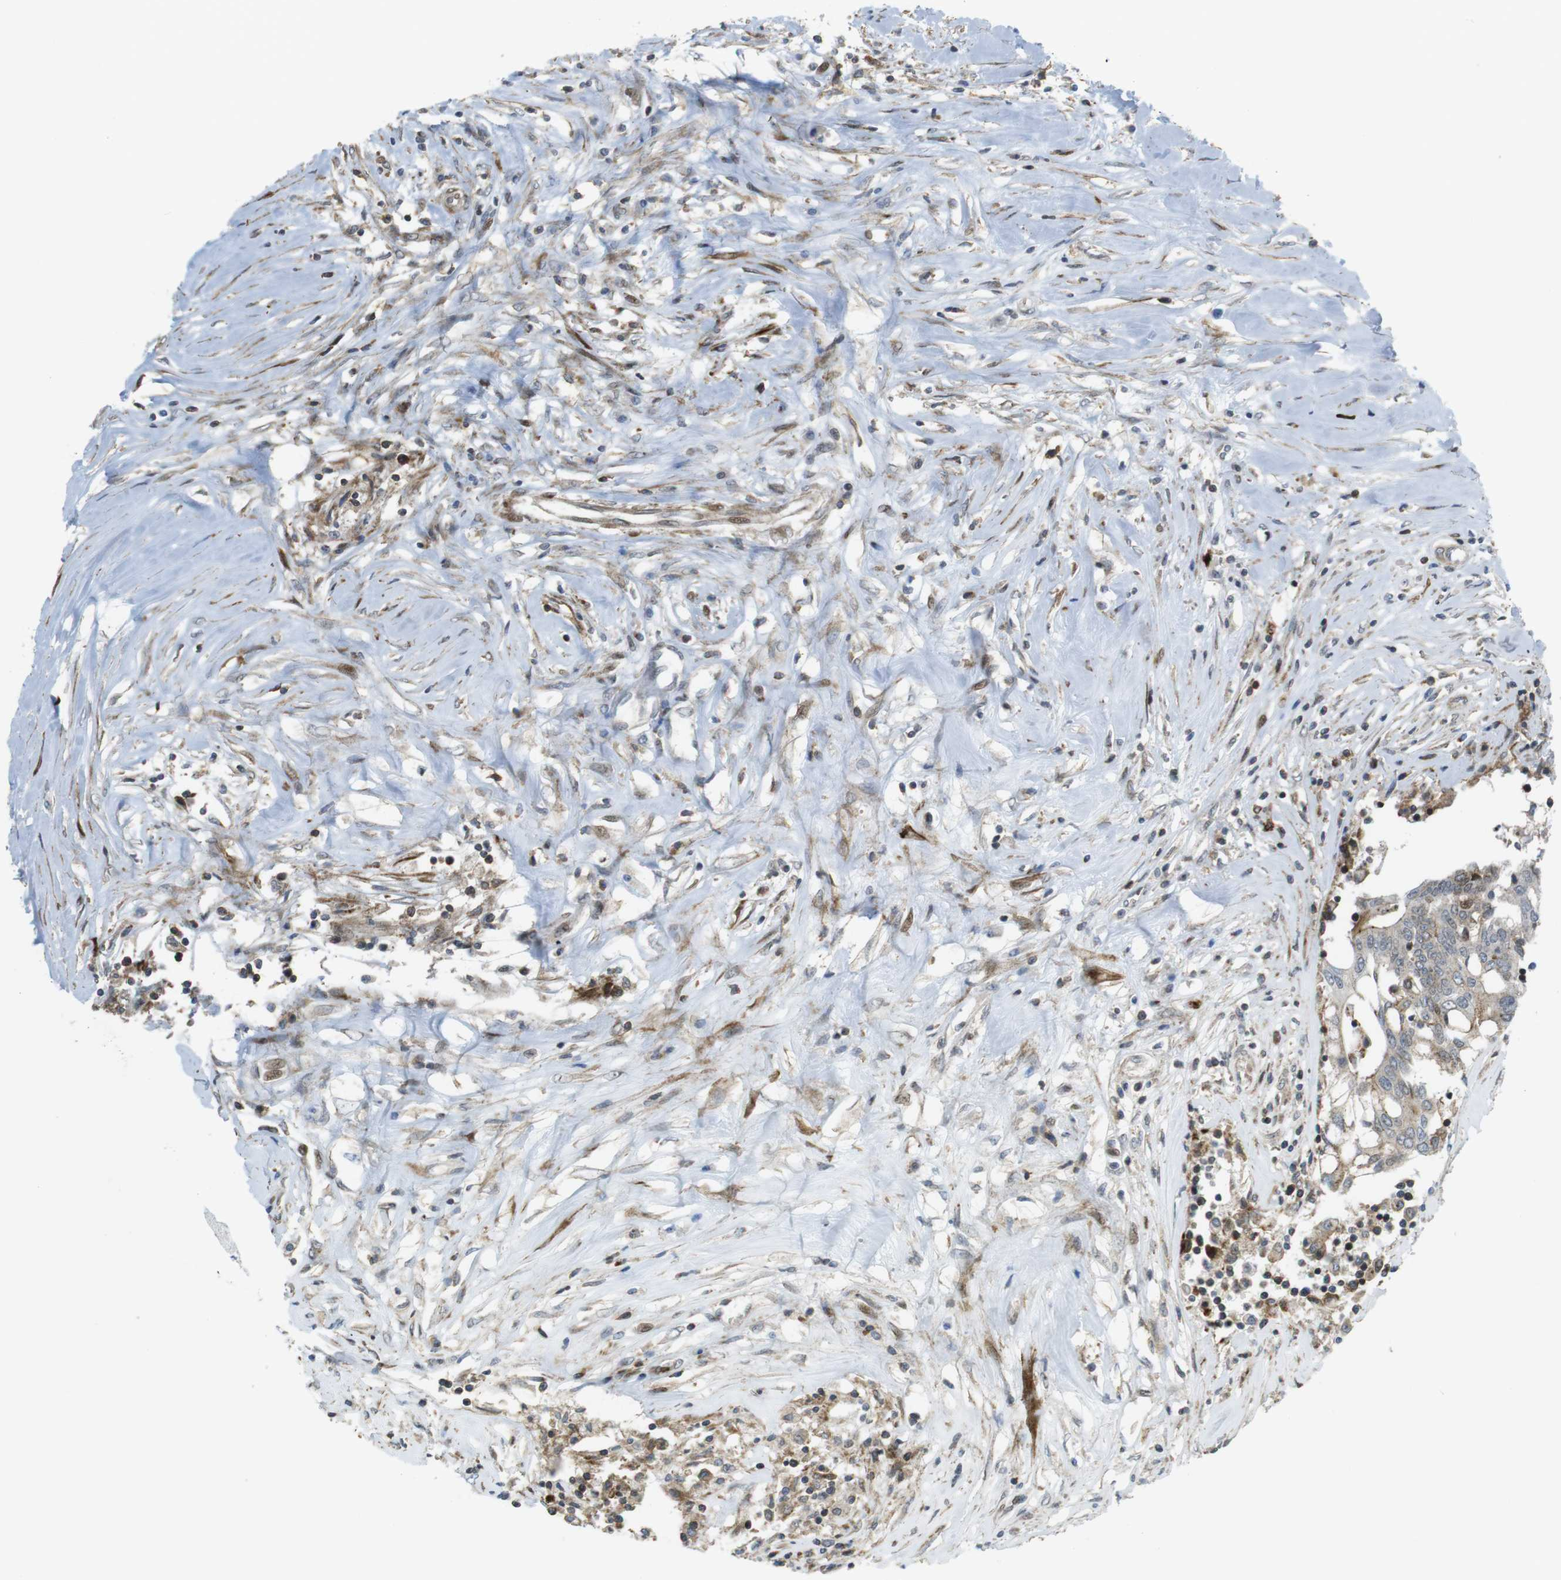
{"staining": {"intensity": "weak", "quantity": ">75%", "location": "cytoplasmic/membranous"}, "tissue": "colorectal cancer", "cell_type": "Tumor cells", "image_type": "cancer", "snomed": [{"axis": "morphology", "description": "Adenocarcinoma, NOS"}, {"axis": "topography", "description": "Rectum"}], "caption": "DAB (3,3'-diaminobenzidine) immunohistochemical staining of human colorectal cancer (adenocarcinoma) shows weak cytoplasmic/membranous protein positivity in approximately >75% of tumor cells.", "gene": "CUL7", "patient": {"sex": "male", "age": 63}}